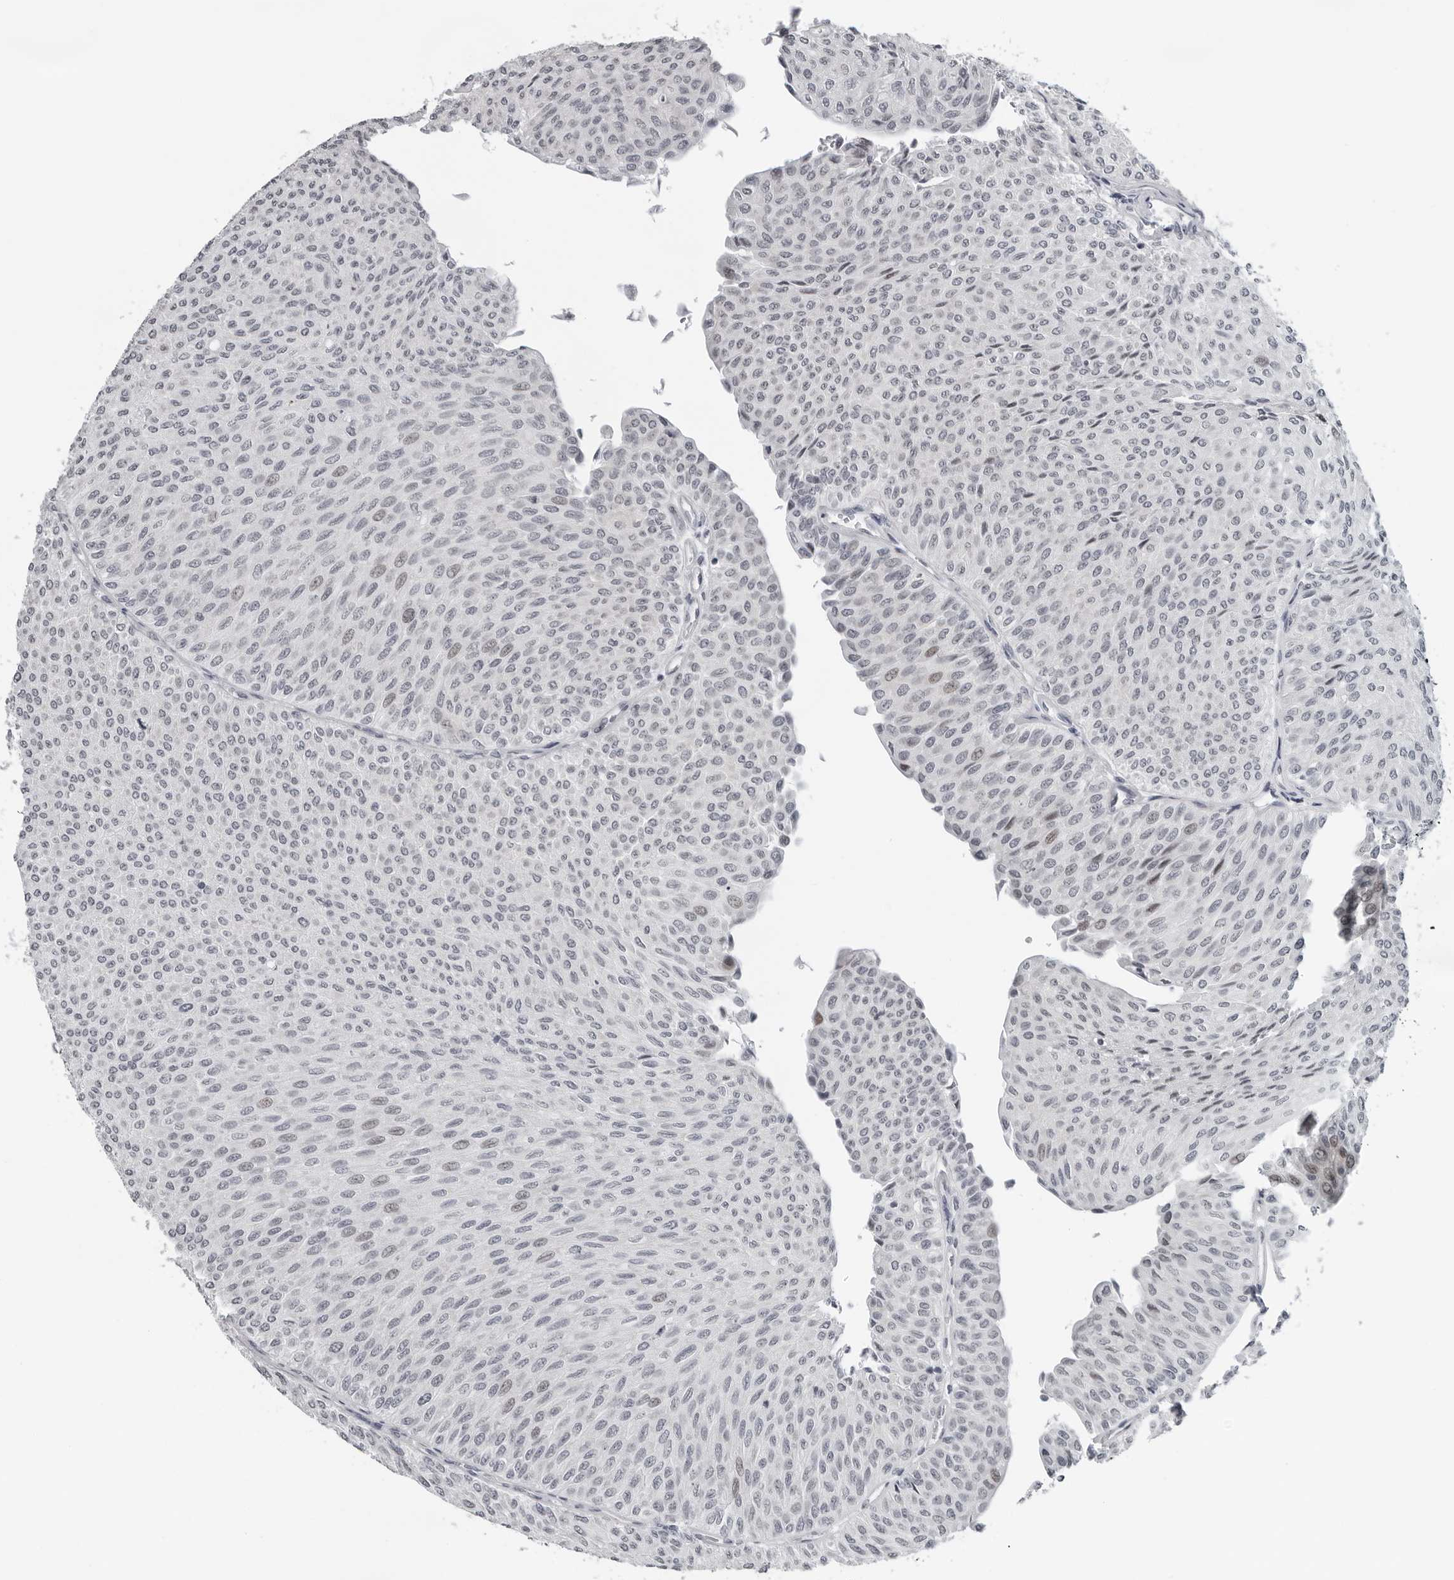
{"staining": {"intensity": "negative", "quantity": "none", "location": "none"}, "tissue": "urothelial cancer", "cell_type": "Tumor cells", "image_type": "cancer", "snomed": [{"axis": "morphology", "description": "Urothelial carcinoma, Low grade"}, {"axis": "topography", "description": "Urinary bladder"}], "caption": "Histopathology image shows no significant protein positivity in tumor cells of low-grade urothelial carcinoma. (Brightfield microscopy of DAB (3,3'-diaminobenzidine) immunohistochemistry (IHC) at high magnification).", "gene": "PPP1R42", "patient": {"sex": "male", "age": 78}}